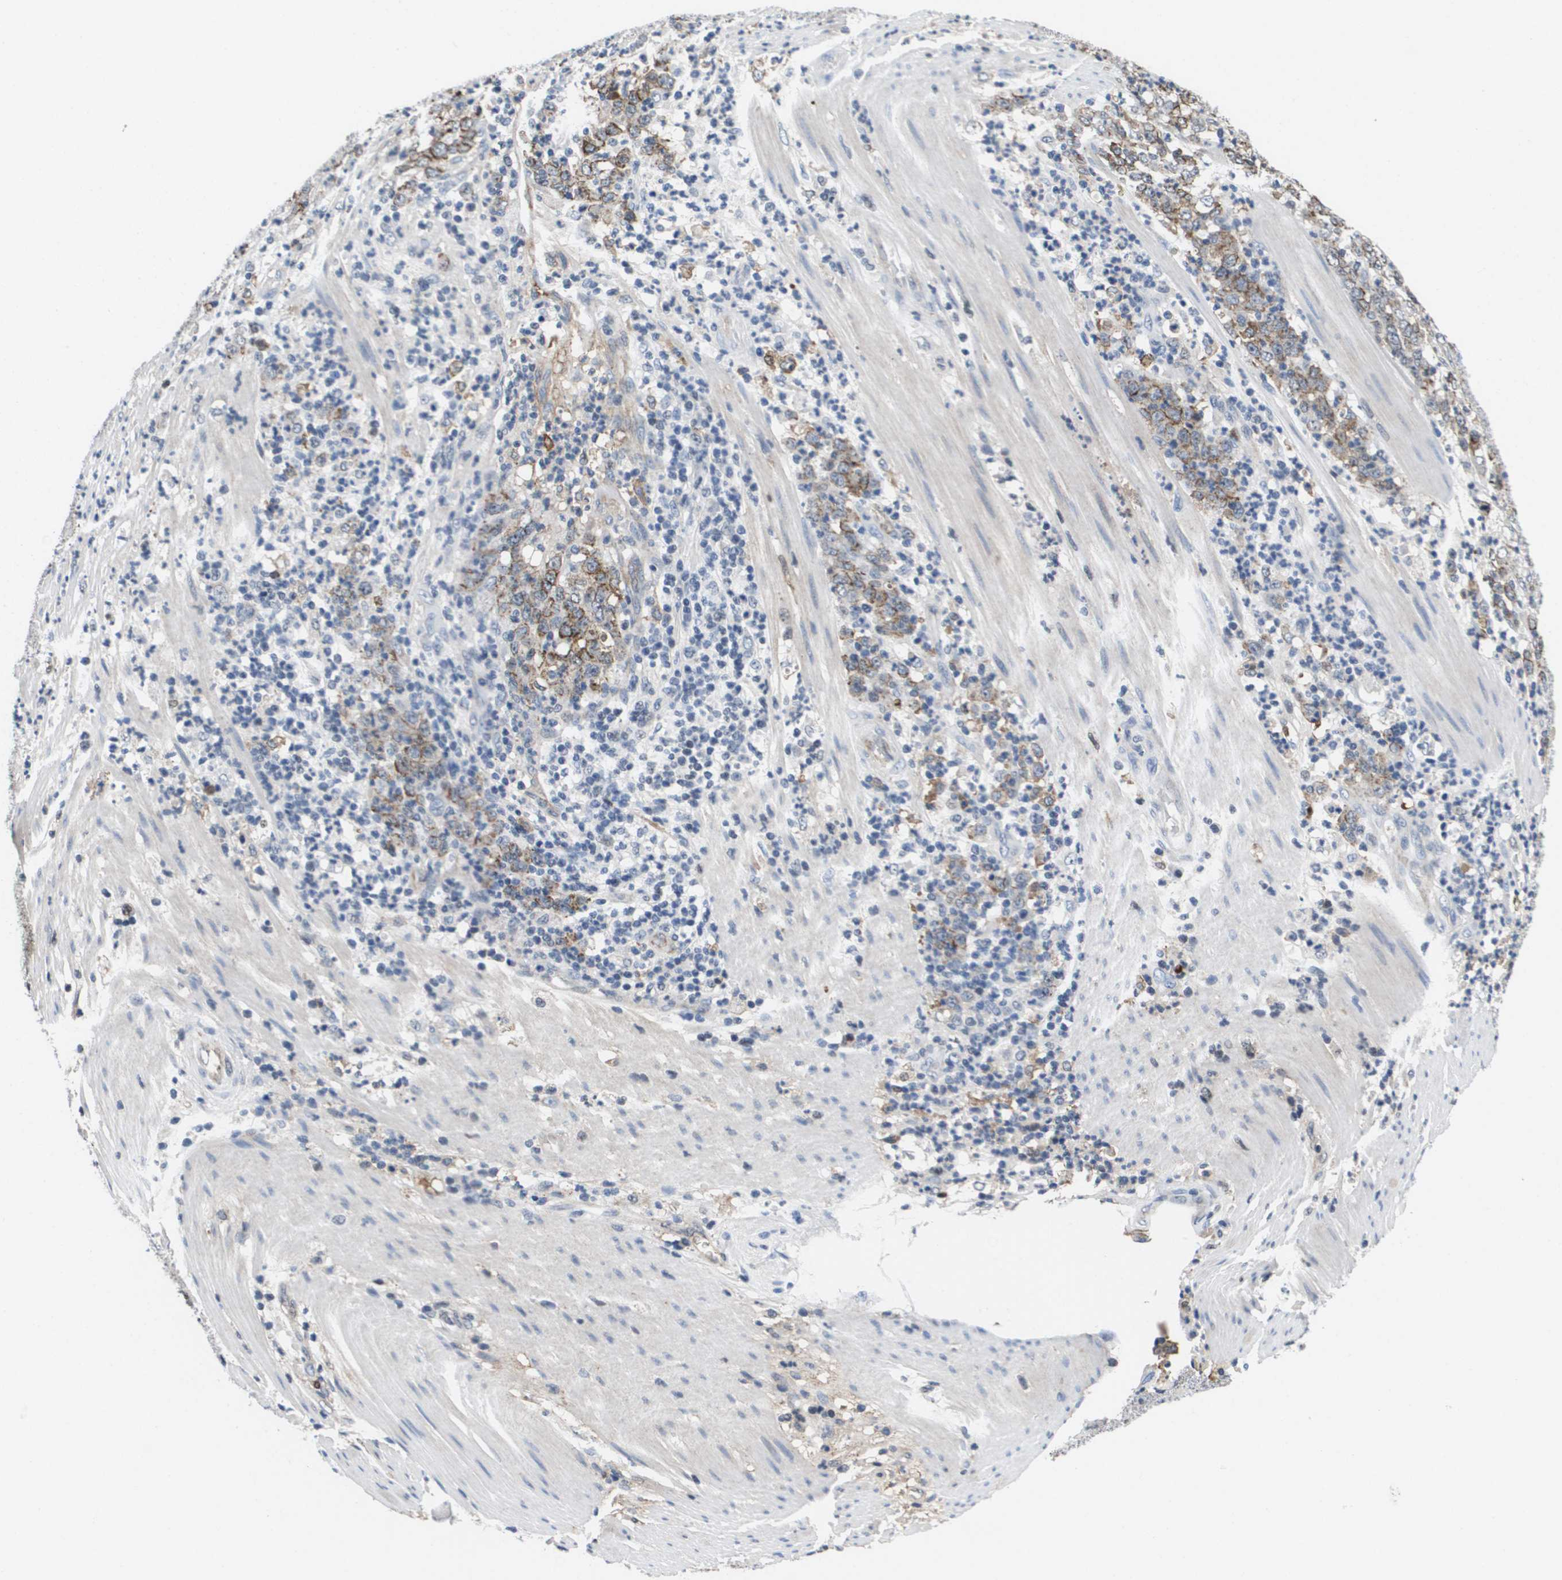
{"staining": {"intensity": "weak", "quantity": "25%-75%", "location": "cytoplasmic/membranous"}, "tissue": "stomach cancer", "cell_type": "Tumor cells", "image_type": "cancer", "snomed": [{"axis": "morphology", "description": "Adenocarcinoma, NOS"}, {"axis": "topography", "description": "Stomach, lower"}], "caption": "The image displays immunohistochemical staining of stomach cancer. There is weak cytoplasmic/membranous expression is appreciated in approximately 25%-75% of tumor cells.", "gene": "SERPINC1", "patient": {"sex": "female", "age": 71}}